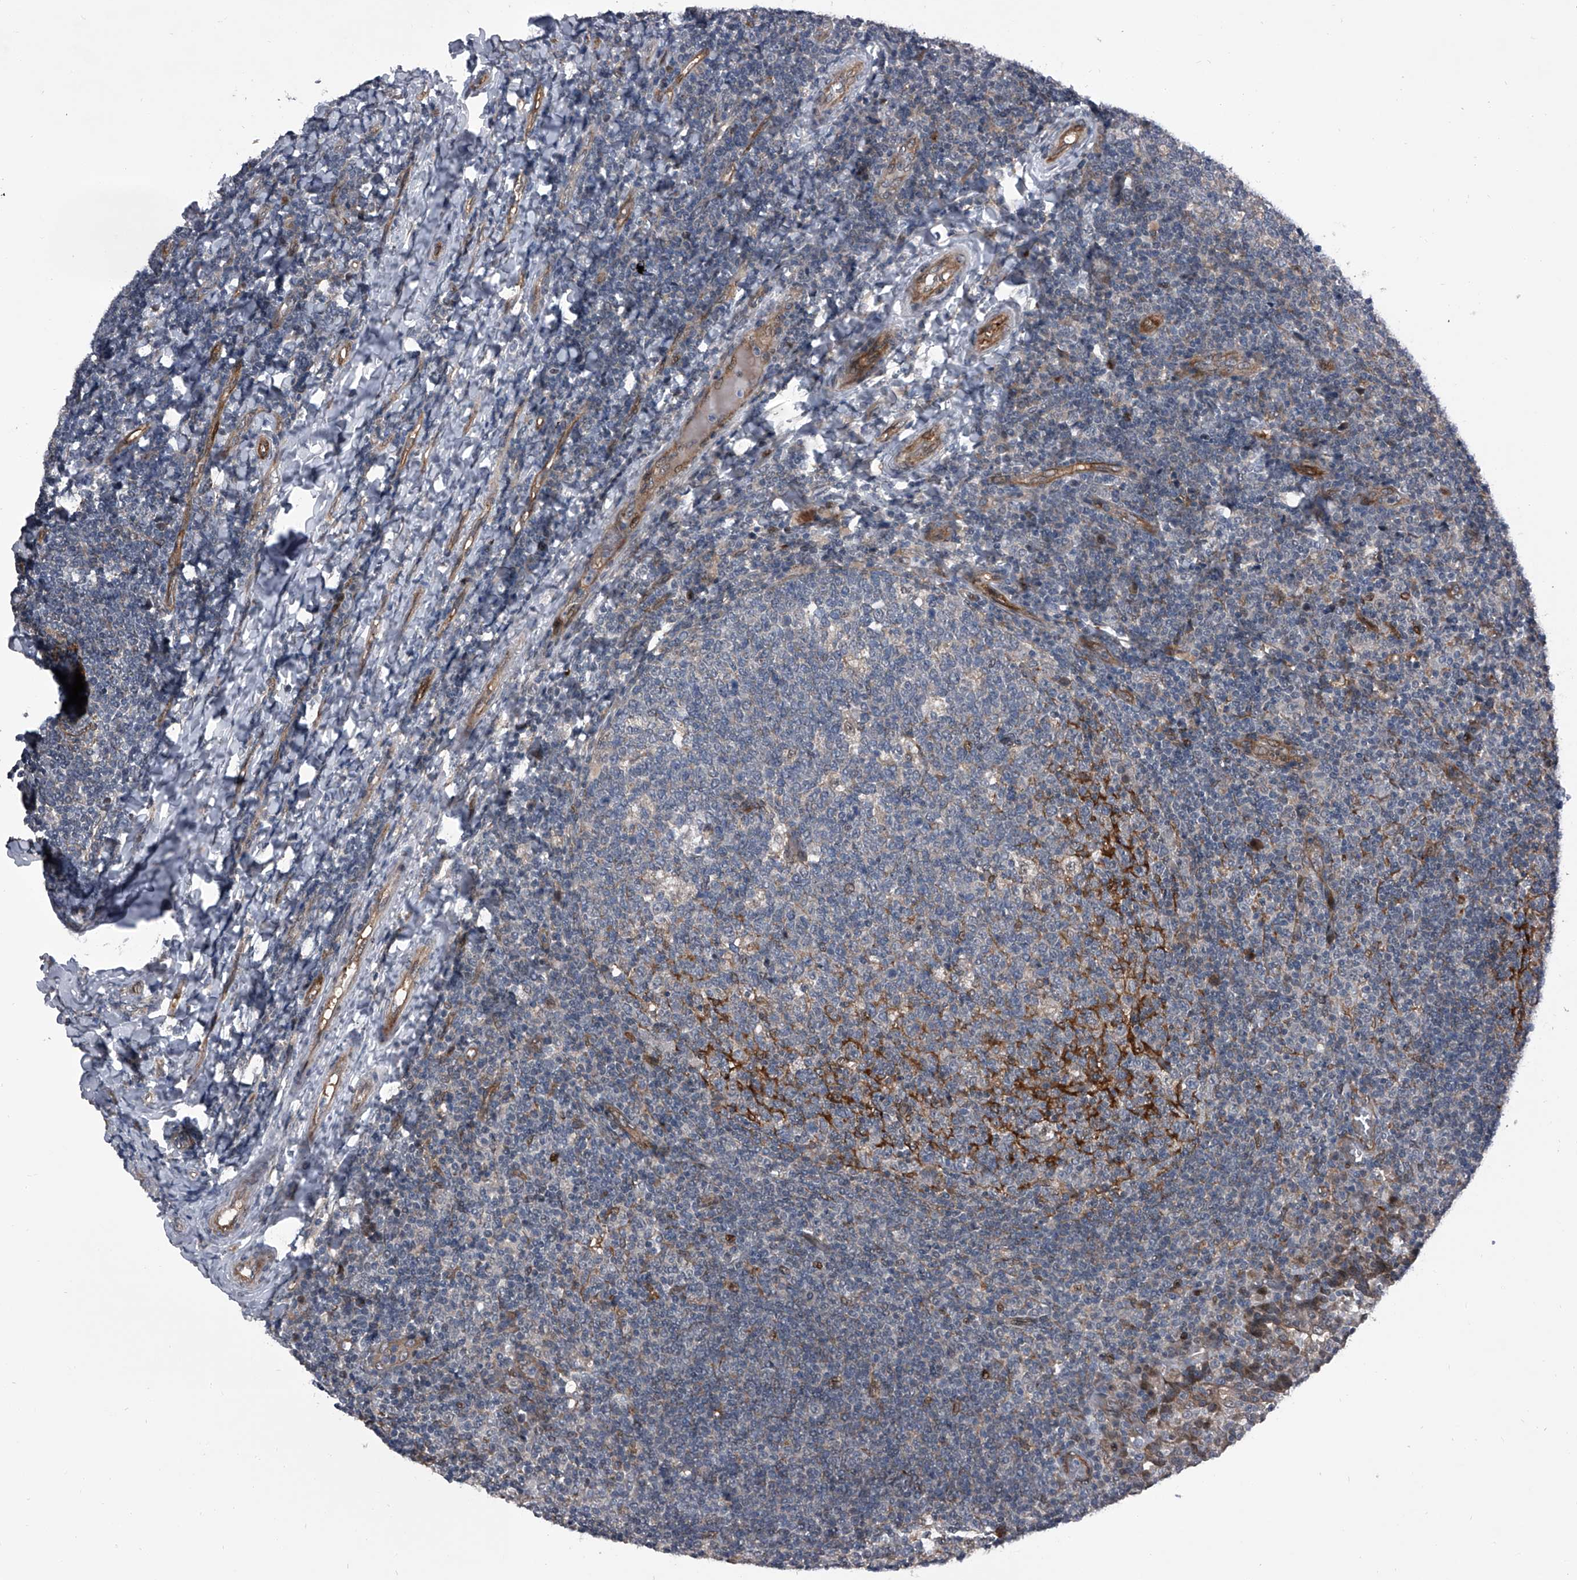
{"staining": {"intensity": "negative", "quantity": "none", "location": "none"}, "tissue": "tonsil", "cell_type": "Germinal center cells", "image_type": "normal", "snomed": [{"axis": "morphology", "description": "Normal tissue, NOS"}, {"axis": "topography", "description": "Tonsil"}], "caption": "Germinal center cells show no significant positivity in unremarkable tonsil. (DAB immunohistochemistry (IHC) visualized using brightfield microscopy, high magnification).", "gene": "ELK4", "patient": {"sex": "female", "age": 19}}